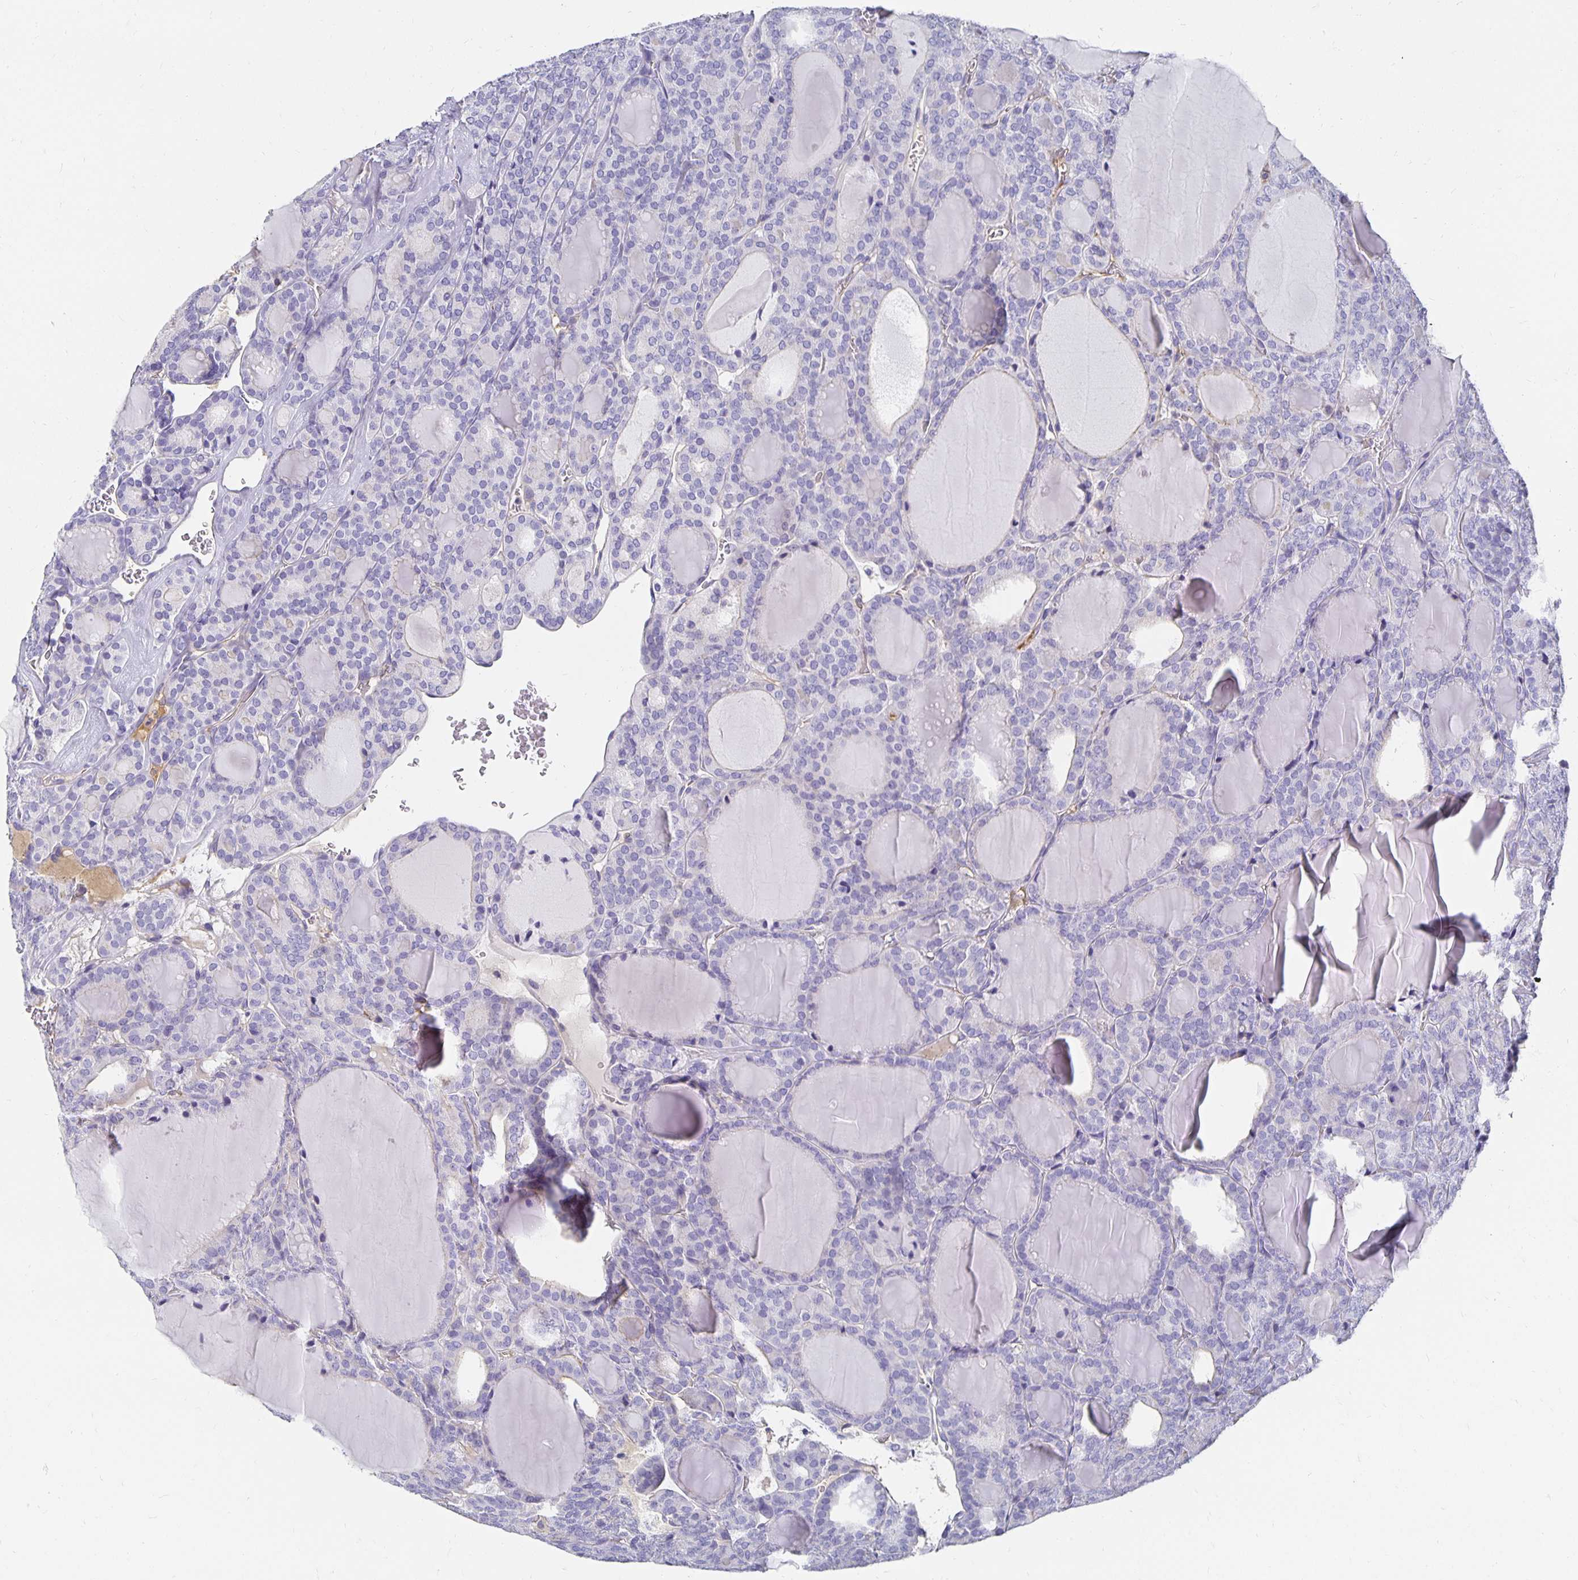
{"staining": {"intensity": "negative", "quantity": "none", "location": "none"}, "tissue": "thyroid cancer", "cell_type": "Tumor cells", "image_type": "cancer", "snomed": [{"axis": "morphology", "description": "Follicular adenoma carcinoma, NOS"}, {"axis": "topography", "description": "Thyroid gland"}], "caption": "This is an immunohistochemistry micrograph of human thyroid cancer (follicular adenoma carcinoma). There is no expression in tumor cells.", "gene": "APOB", "patient": {"sex": "male", "age": 74}}